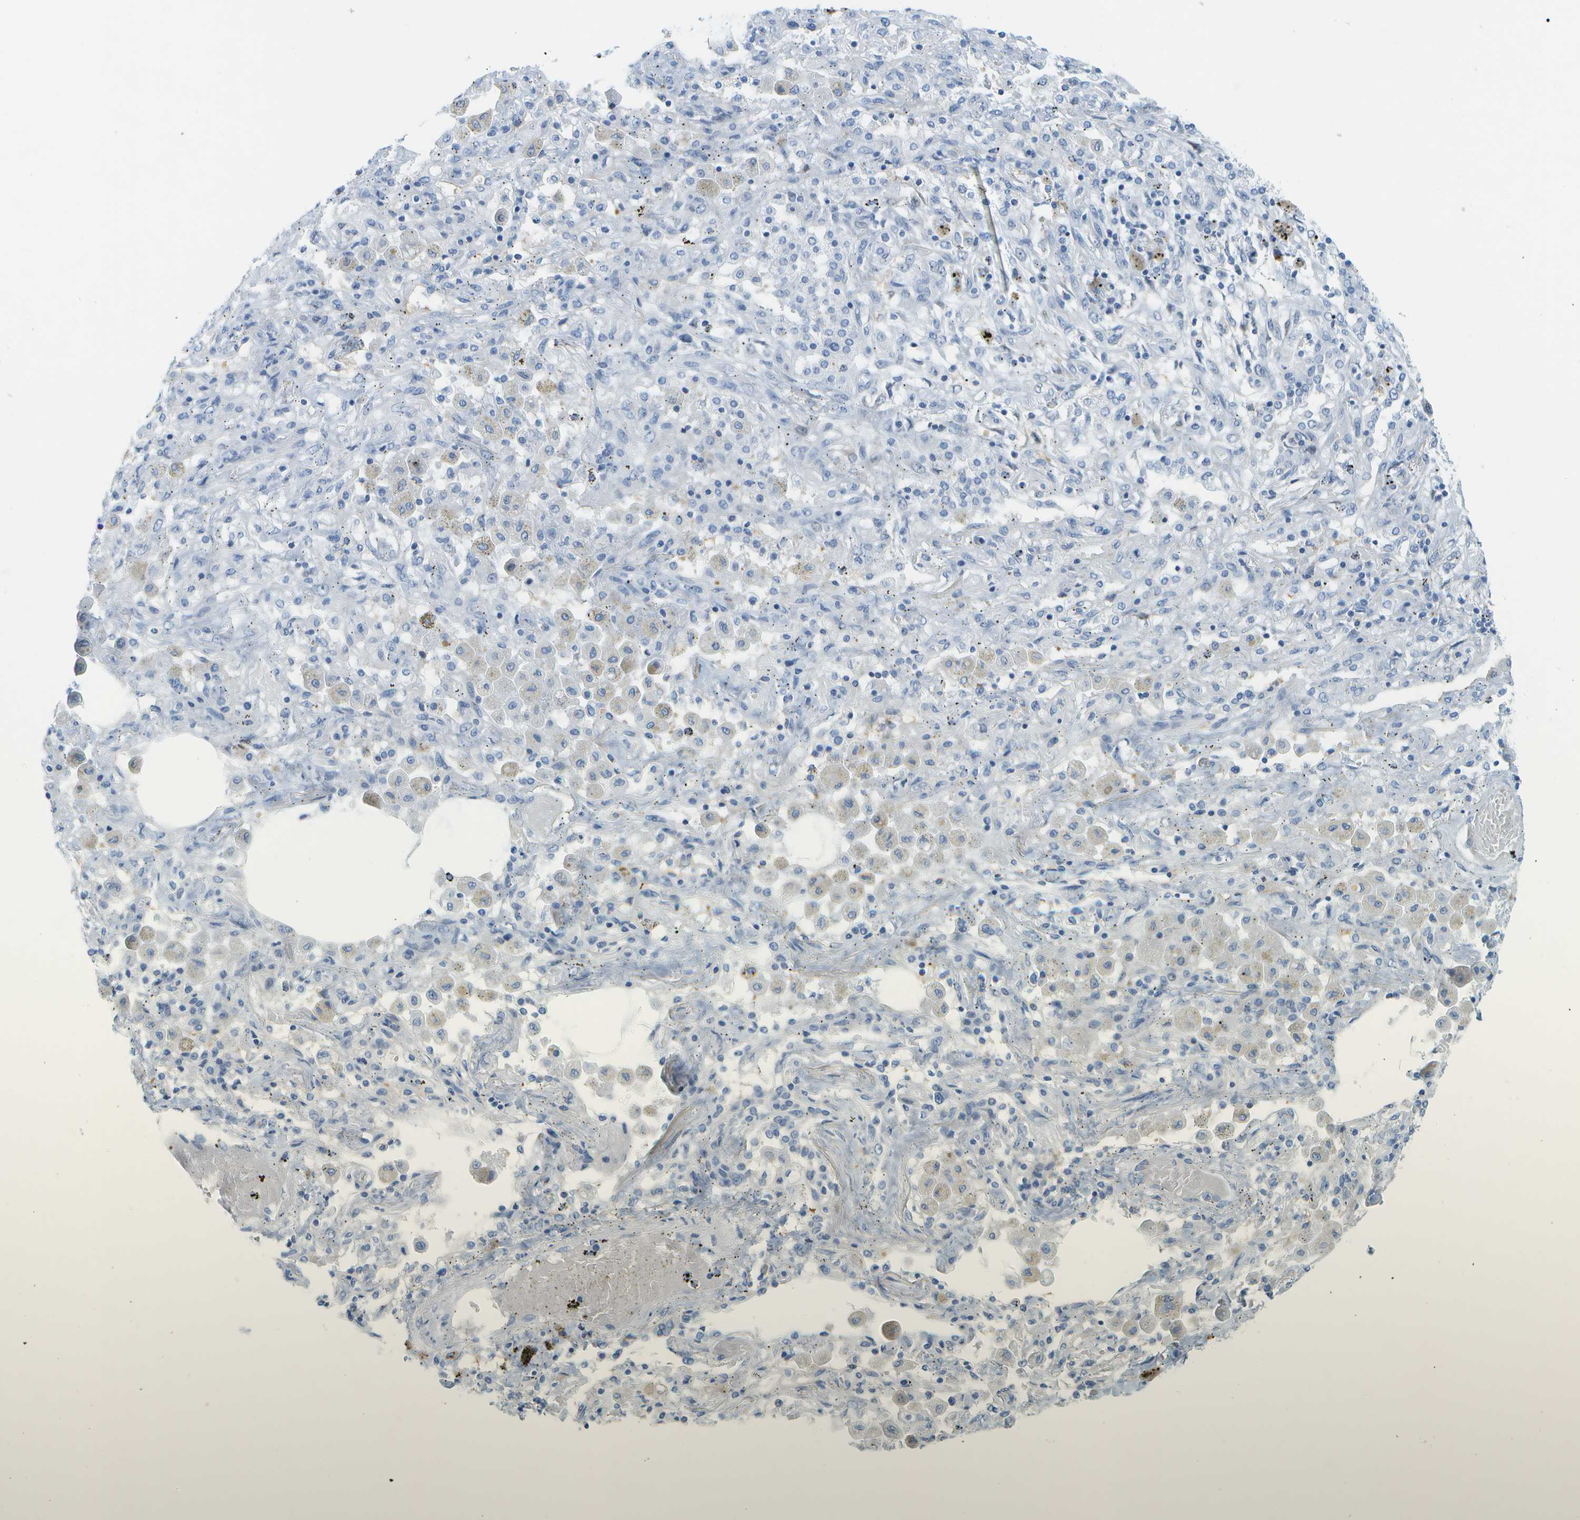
{"staining": {"intensity": "negative", "quantity": "none", "location": "none"}, "tissue": "lung cancer", "cell_type": "Tumor cells", "image_type": "cancer", "snomed": [{"axis": "morphology", "description": "Squamous cell carcinoma, NOS"}, {"axis": "topography", "description": "Lung"}], "caption": "DAB immunohistochemical staining of human lung squamous cell carcinoma displays no significant staining in tumor cells.", "gene": "CUL9", "patient": {"sex": "female", "age": 47}}